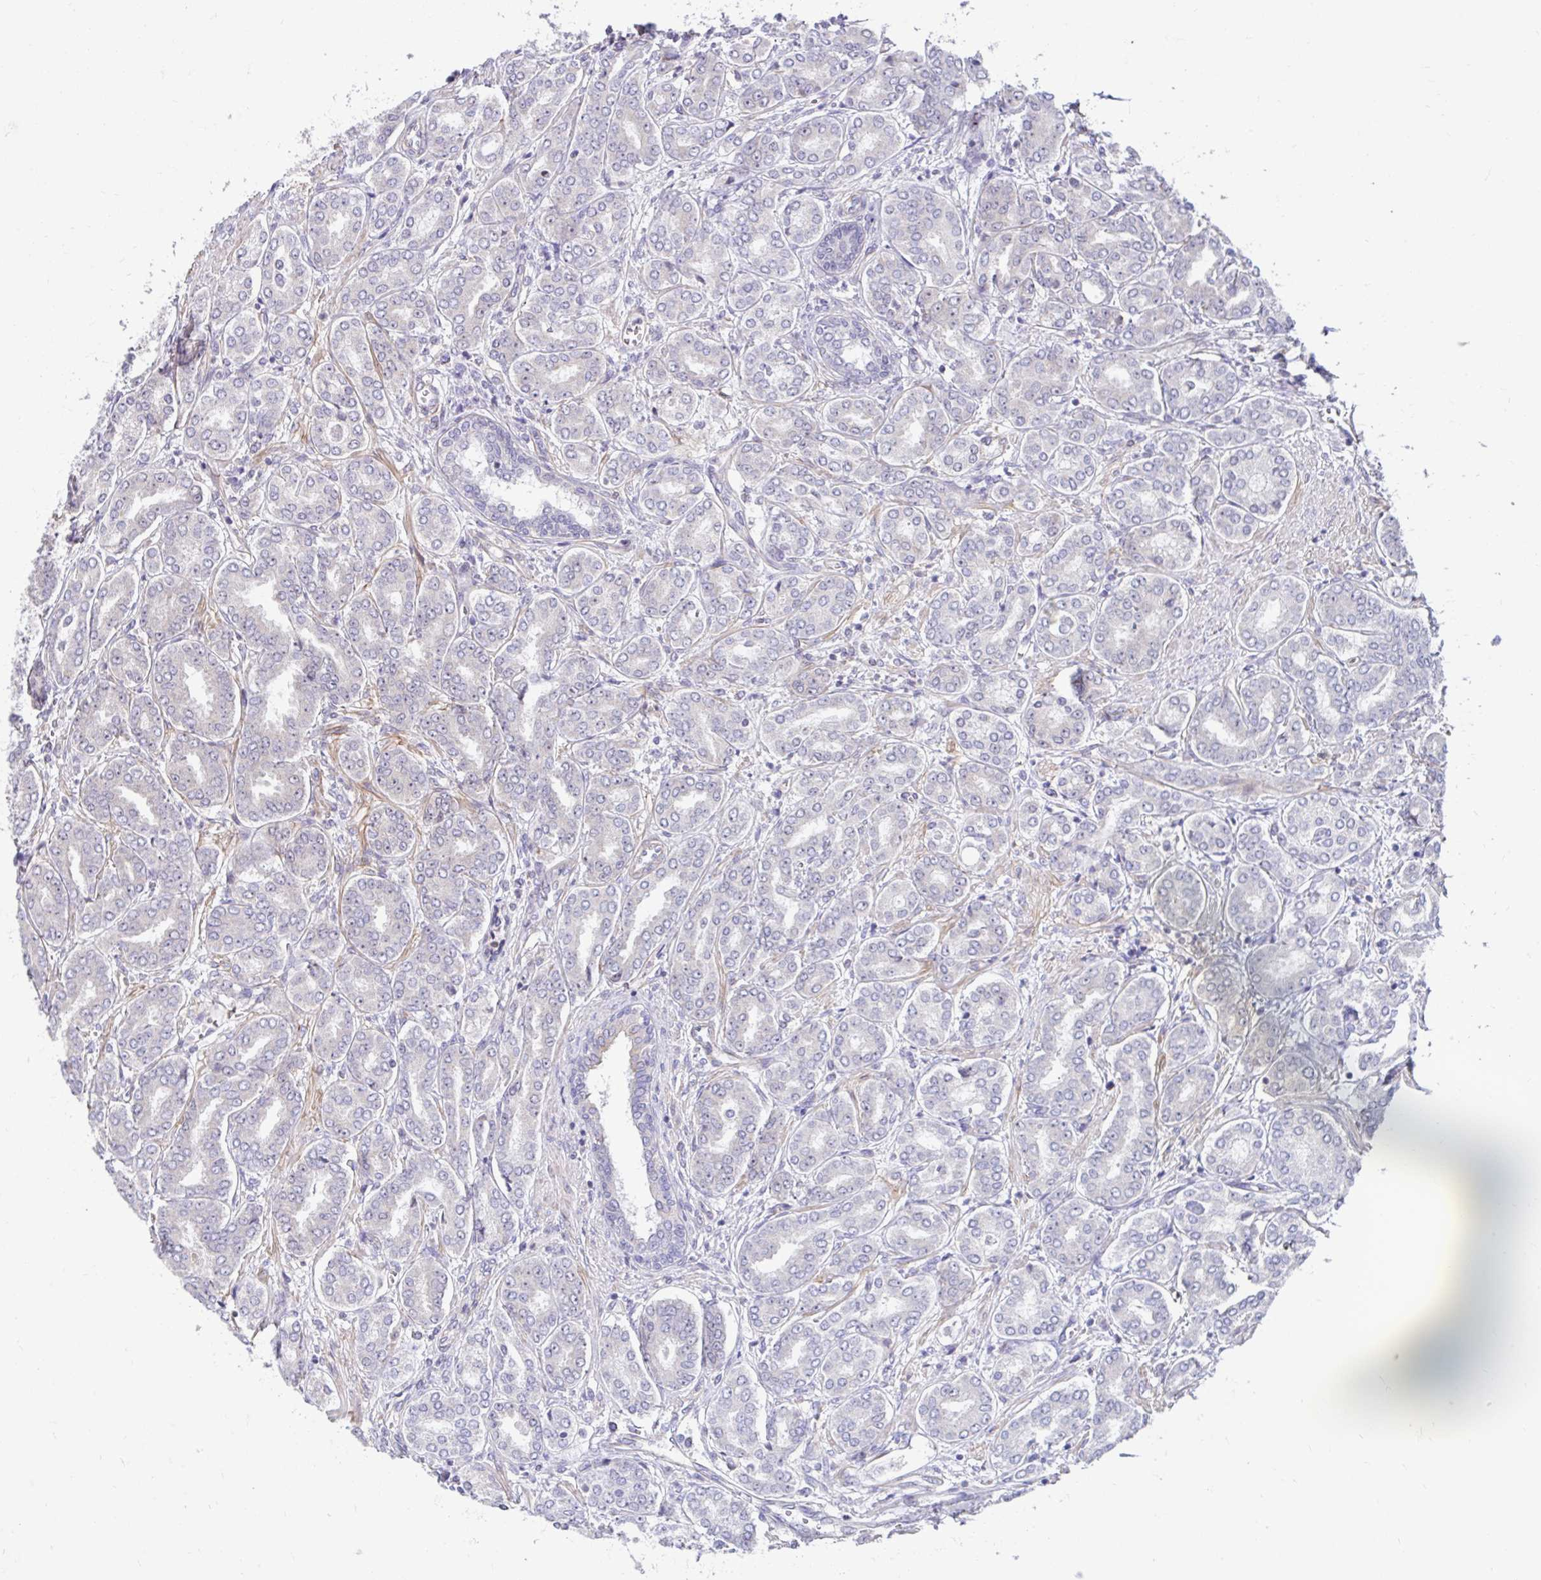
{"staining": {"intensity": "weak", "quantity": "<25%", "location": "cytoplasmic/membranous"}, "tissue": "prostate cancer", "cell_type": "Tumor cells", "image_type": "cancer", "snomed": [{"axis": "morphology", "description": "Adenocarcinoma, High grade"}, {"axis": "topography", "description": "Prostate"}], "caption": "This micrograph is of prostate cancer (high-grade adenocarcinoma) stained with immunohistochemistry to label a protein in brown with the nuclei are counter-stained blue. There is no expression in tumor cells.", "gene": "NT5C1B", "patient": {"sex": "male", "age": 72}}